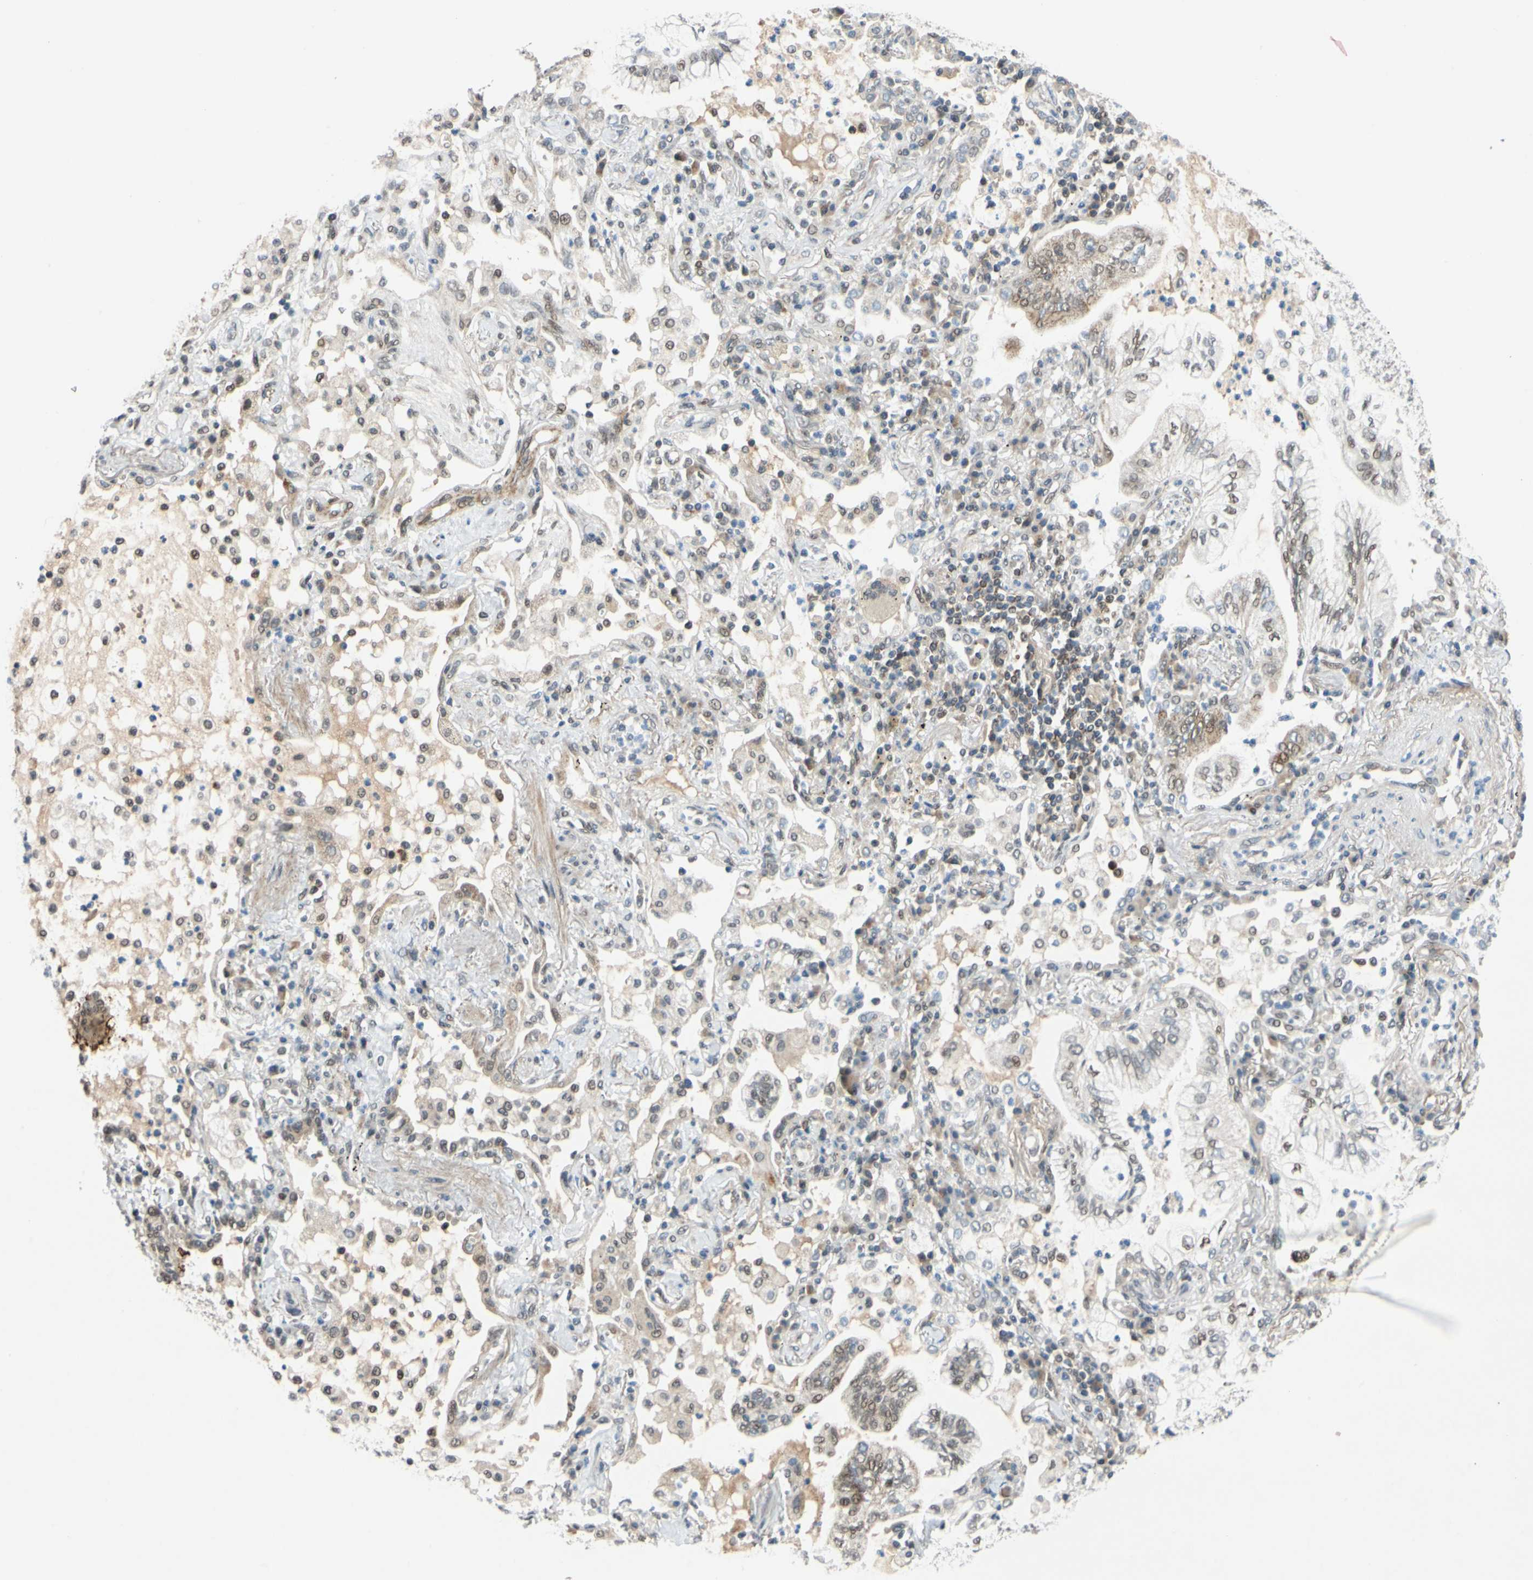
{"staining": {"intensity": "moderate", "quantity": "25%-75%", "location": "cytoplasmic/membranous,nuclear"}, "tissue": "lung cancer", "cell_type": "Tumor cells", "image_type": "cancer", "snomed": [{"axis": "morphology", "description": "Normal tissue, NOS"}, {"axis": "morphology", "description": "Adenocarcinoma, NOS"}, {"axis": "topography", "description": "Bronchus"}, {"axis": "topography", "description": "Lung"}], "caption": "Protein expression analysis of lung adenocarcinoma displays moderate cytoplasmic/membranous and nuclear staining in approximately 25%-75% of tumor cells. (IHC, brightfield microscopy, high magnification).", "gene": "POGZ", "patient": {"sex": "female", "age": 70}}